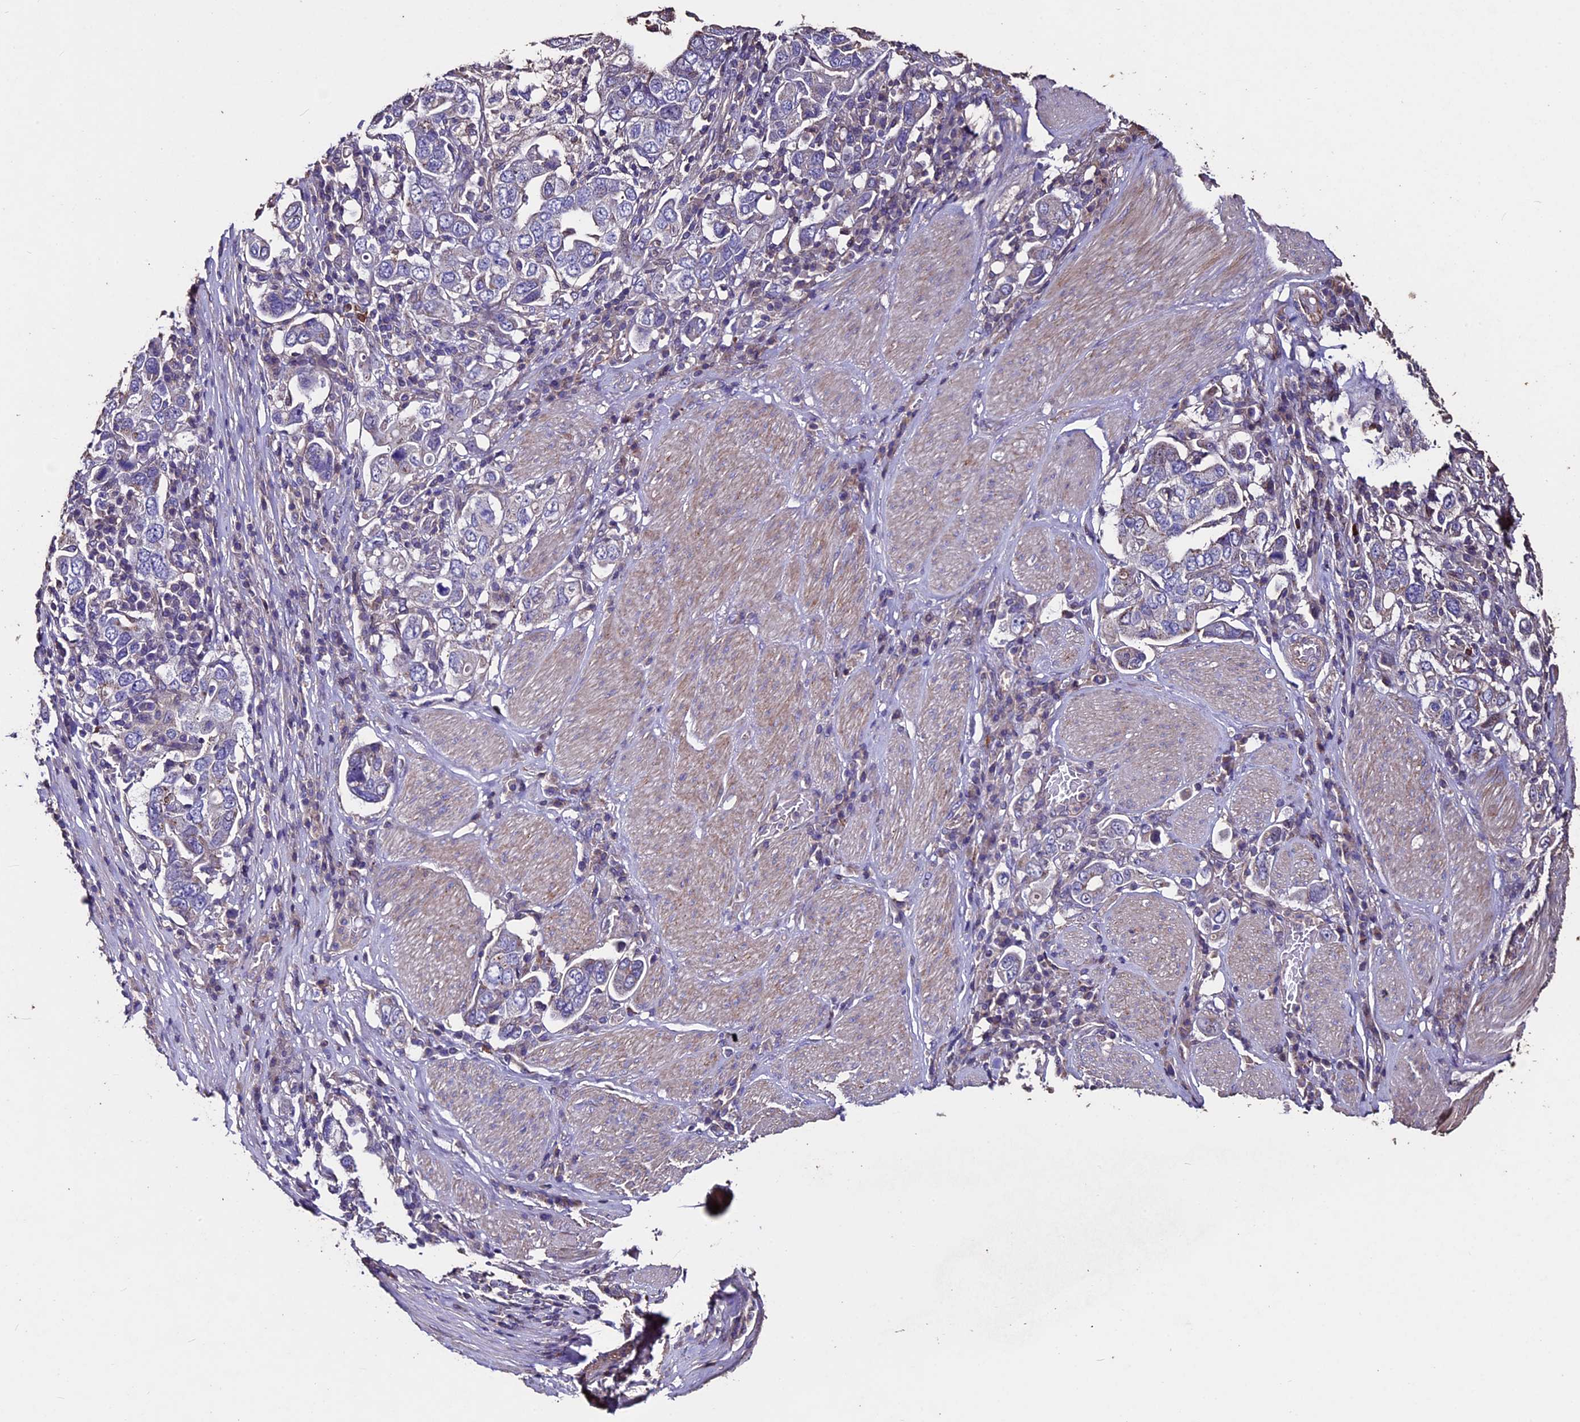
{"staining": {"intensity": "negative", "quantity": "none", "location": "none"}, "tissue": "stomach cancer", "cell_type": "Tumor cells", "image_type": "cancer", "snomed": [{"axis": "morphology", "description": "Adenocarcinoma, NOS"}, {"axis": "topography", "description": "Stomach, upper"}], "caption": "Immunohistochemical staining of human stomach cancer exhibits no significant expression in tumor cells.", "gene": "USB1", "patient": {"sex": "male", "age": 62}}